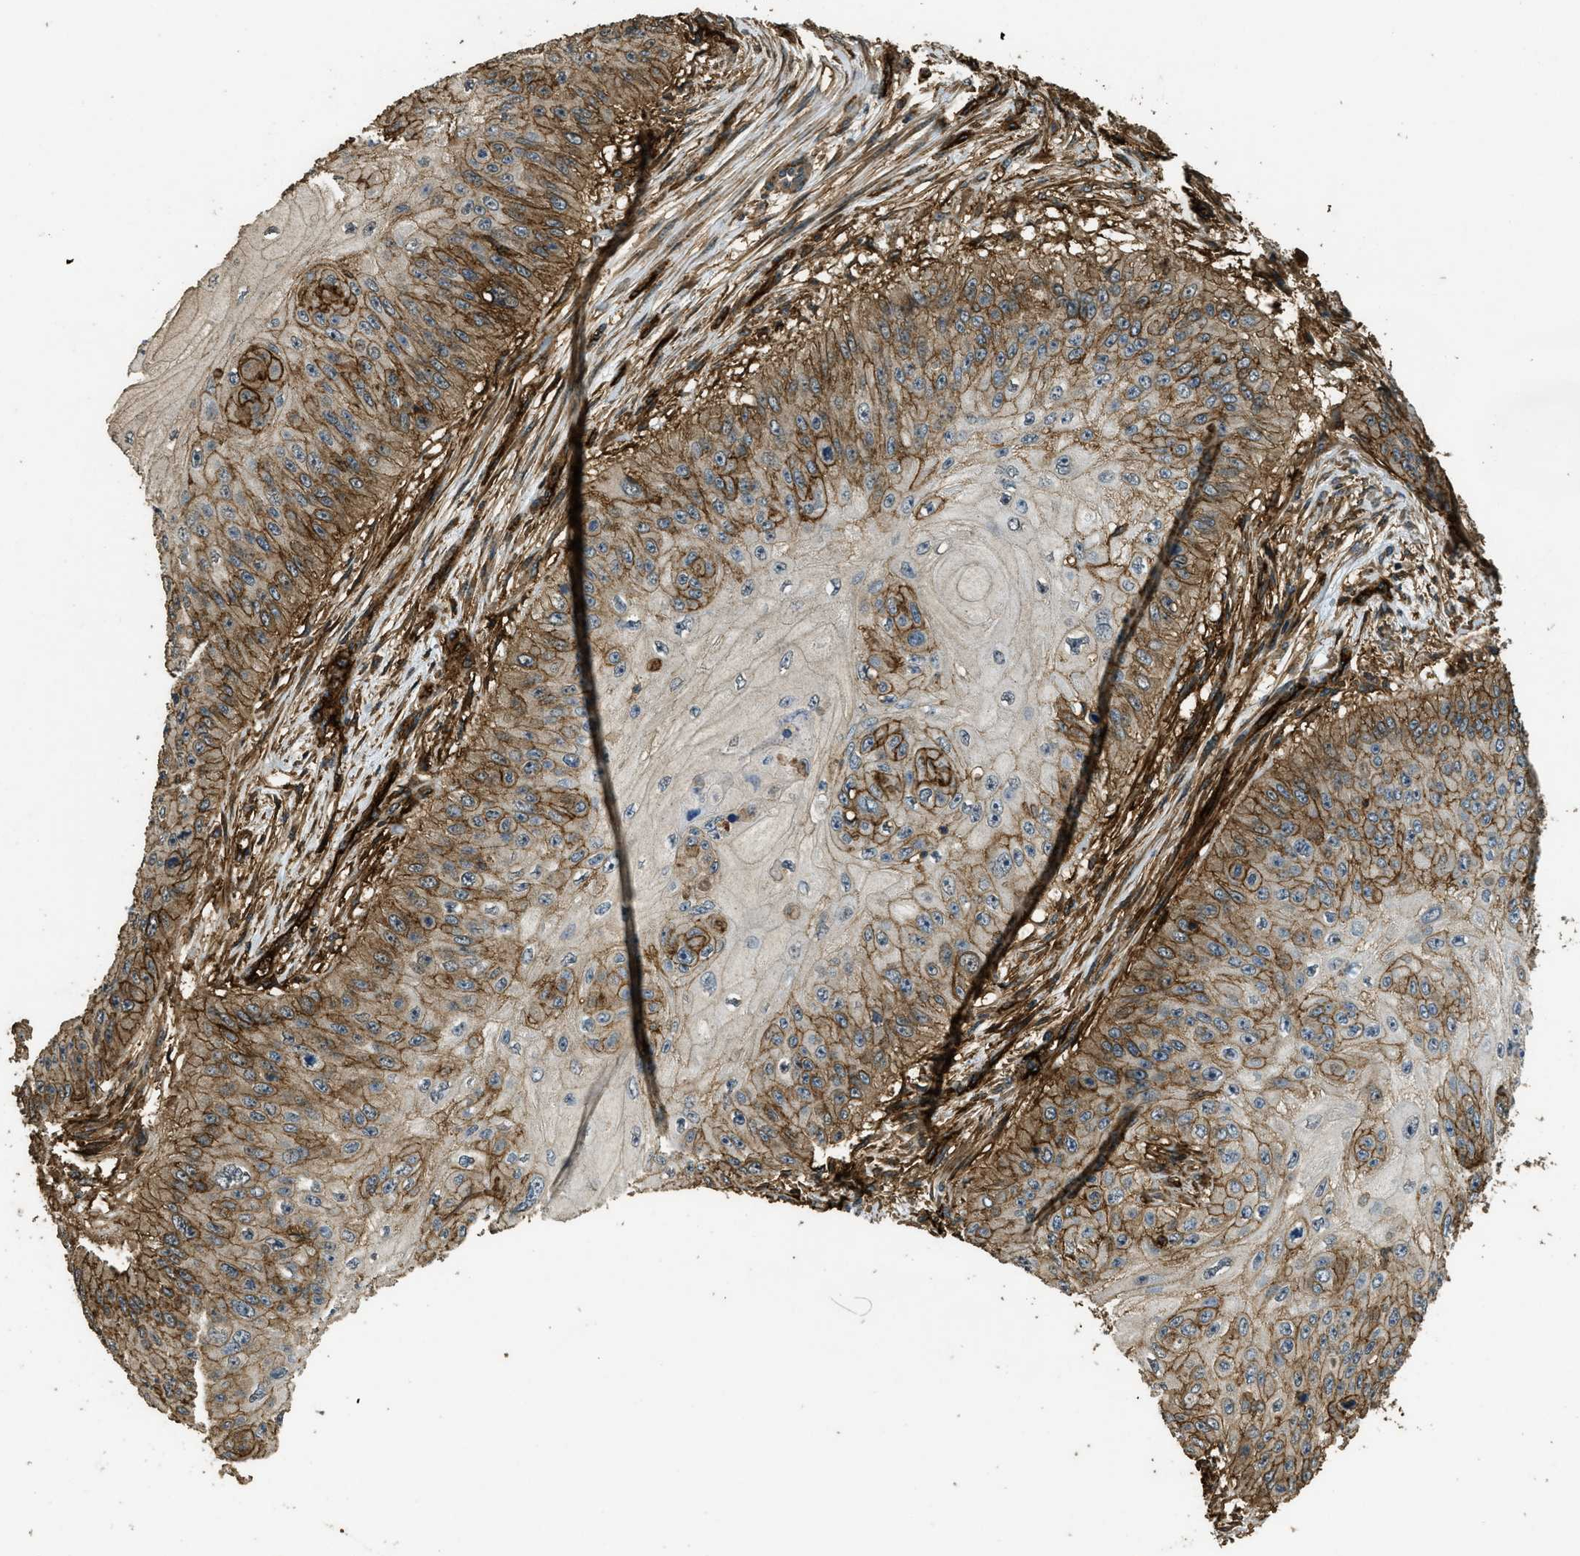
{"staining": {"intensity": "strong", "quantity": ">75%", "location": "cytoplasmic/membranous"}, "tissue": "skin cancer", "cell_type": "Tumor cells", "image_type": "cancer", "snomed": [{"axis": "morphology", "description": "Squamous cell carcinoma, NOS"}, {"axis": "topography", "description": "Skin"}], "caption": "The immunohistochemical stain shows strong cytoplasmic/membranous positivity in tumor cells of skin cancer tissue. (DAB (3,3'-diaminobenzidine) IHC with brightfield microscopy, high magnification).", "gene": "CD276", "patient": {"sex": "female", "age": 80}}